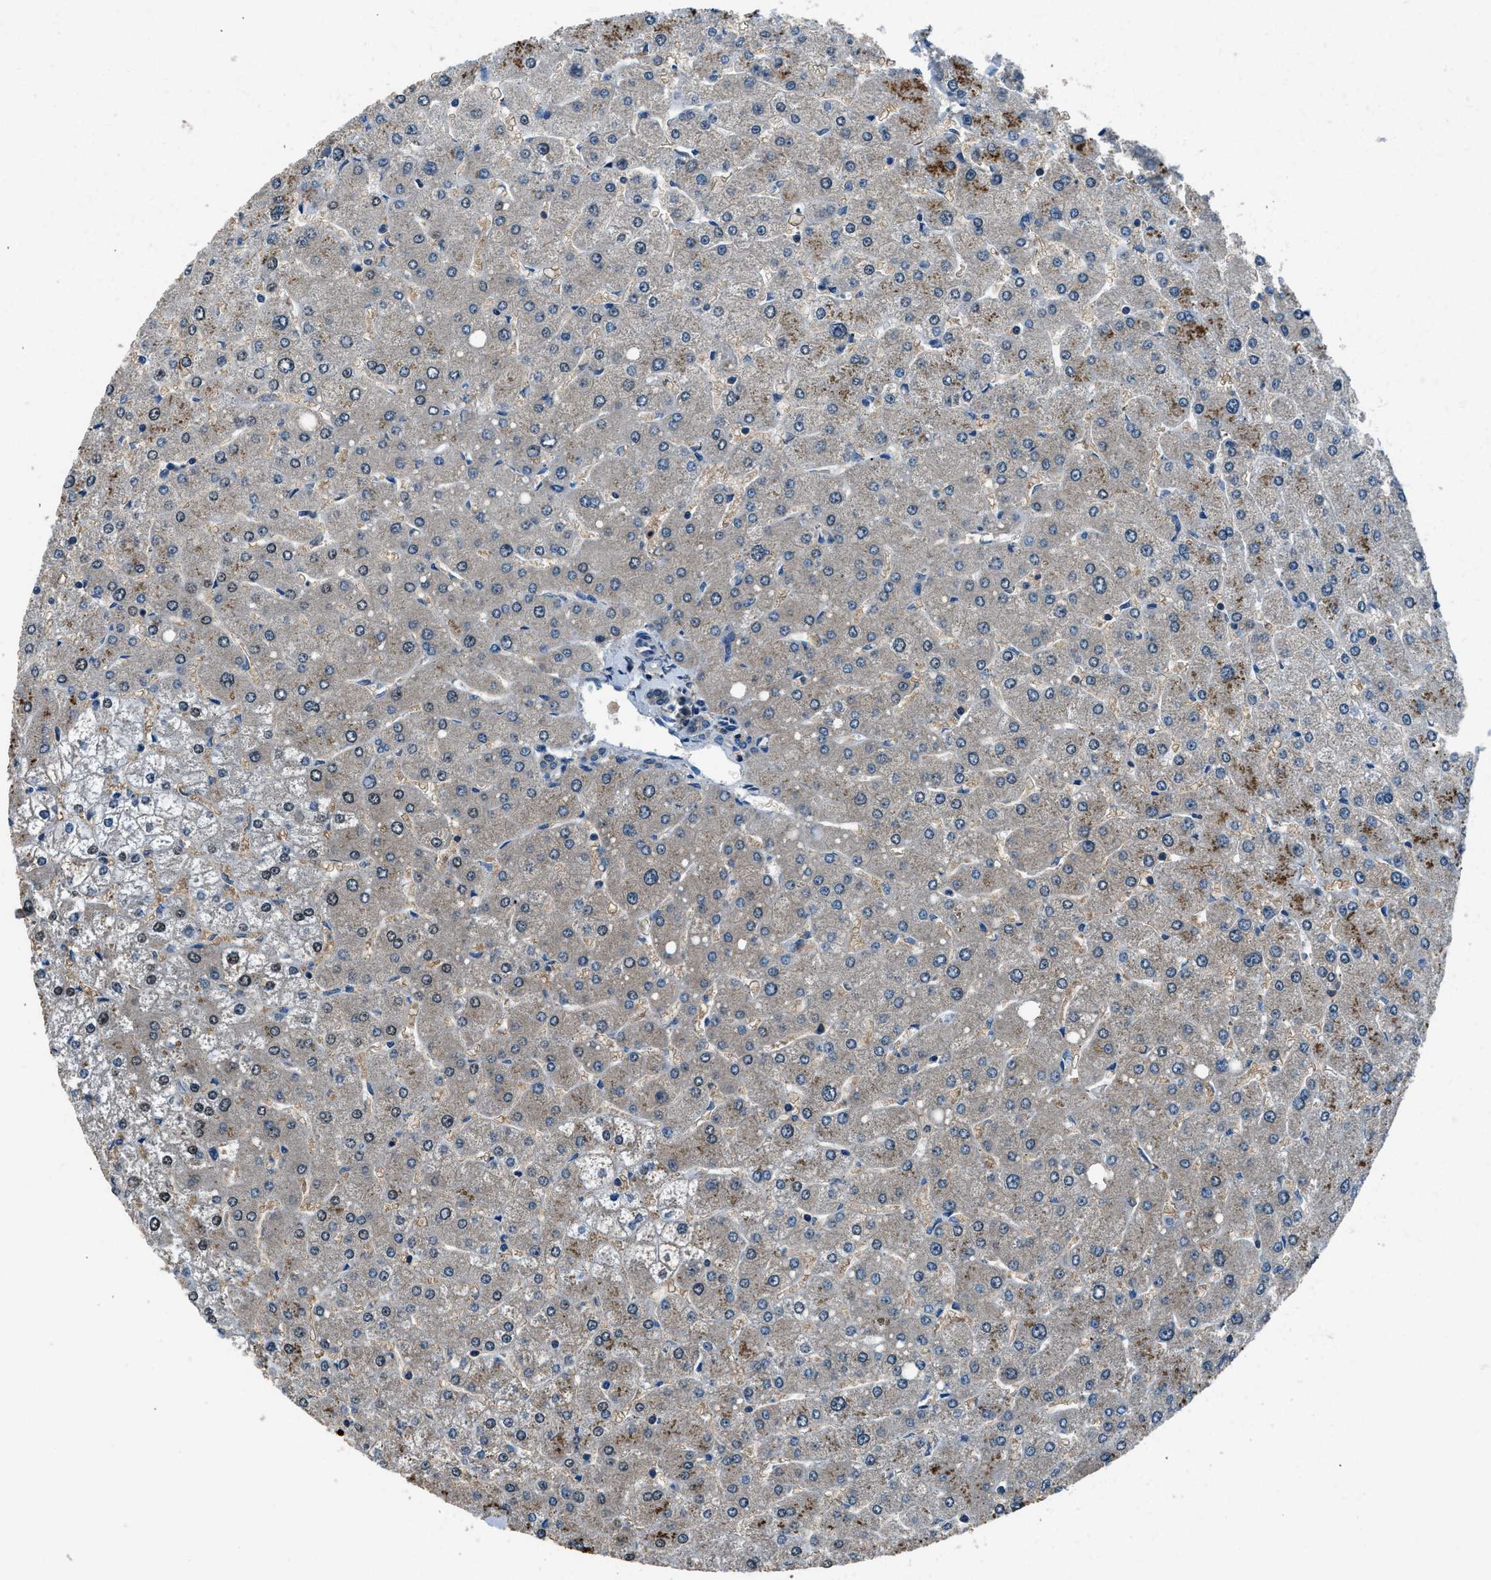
{"staining": {"intensity": "weak", "quantity": "25%-75%", "location": "cytoplasmic/membranous"}, "tissue": "liver", "cell_type": "Cholangiocytes", "image_type": "normal", "snomed": [{"axis": "morphology", "description": "Normal tissue, NOS"}, {"axis": "topography", "description": "Liver"}], "caption": "Normal liver shows weak cytoplasmic/membranous expression in approximately 25%-75% of cholangiocytes, visualized by immunohistochemistry. Nuclei are stained in blue.", "gene": "ARFGAP2", "patient": {"sex": "male", "age": 55}}